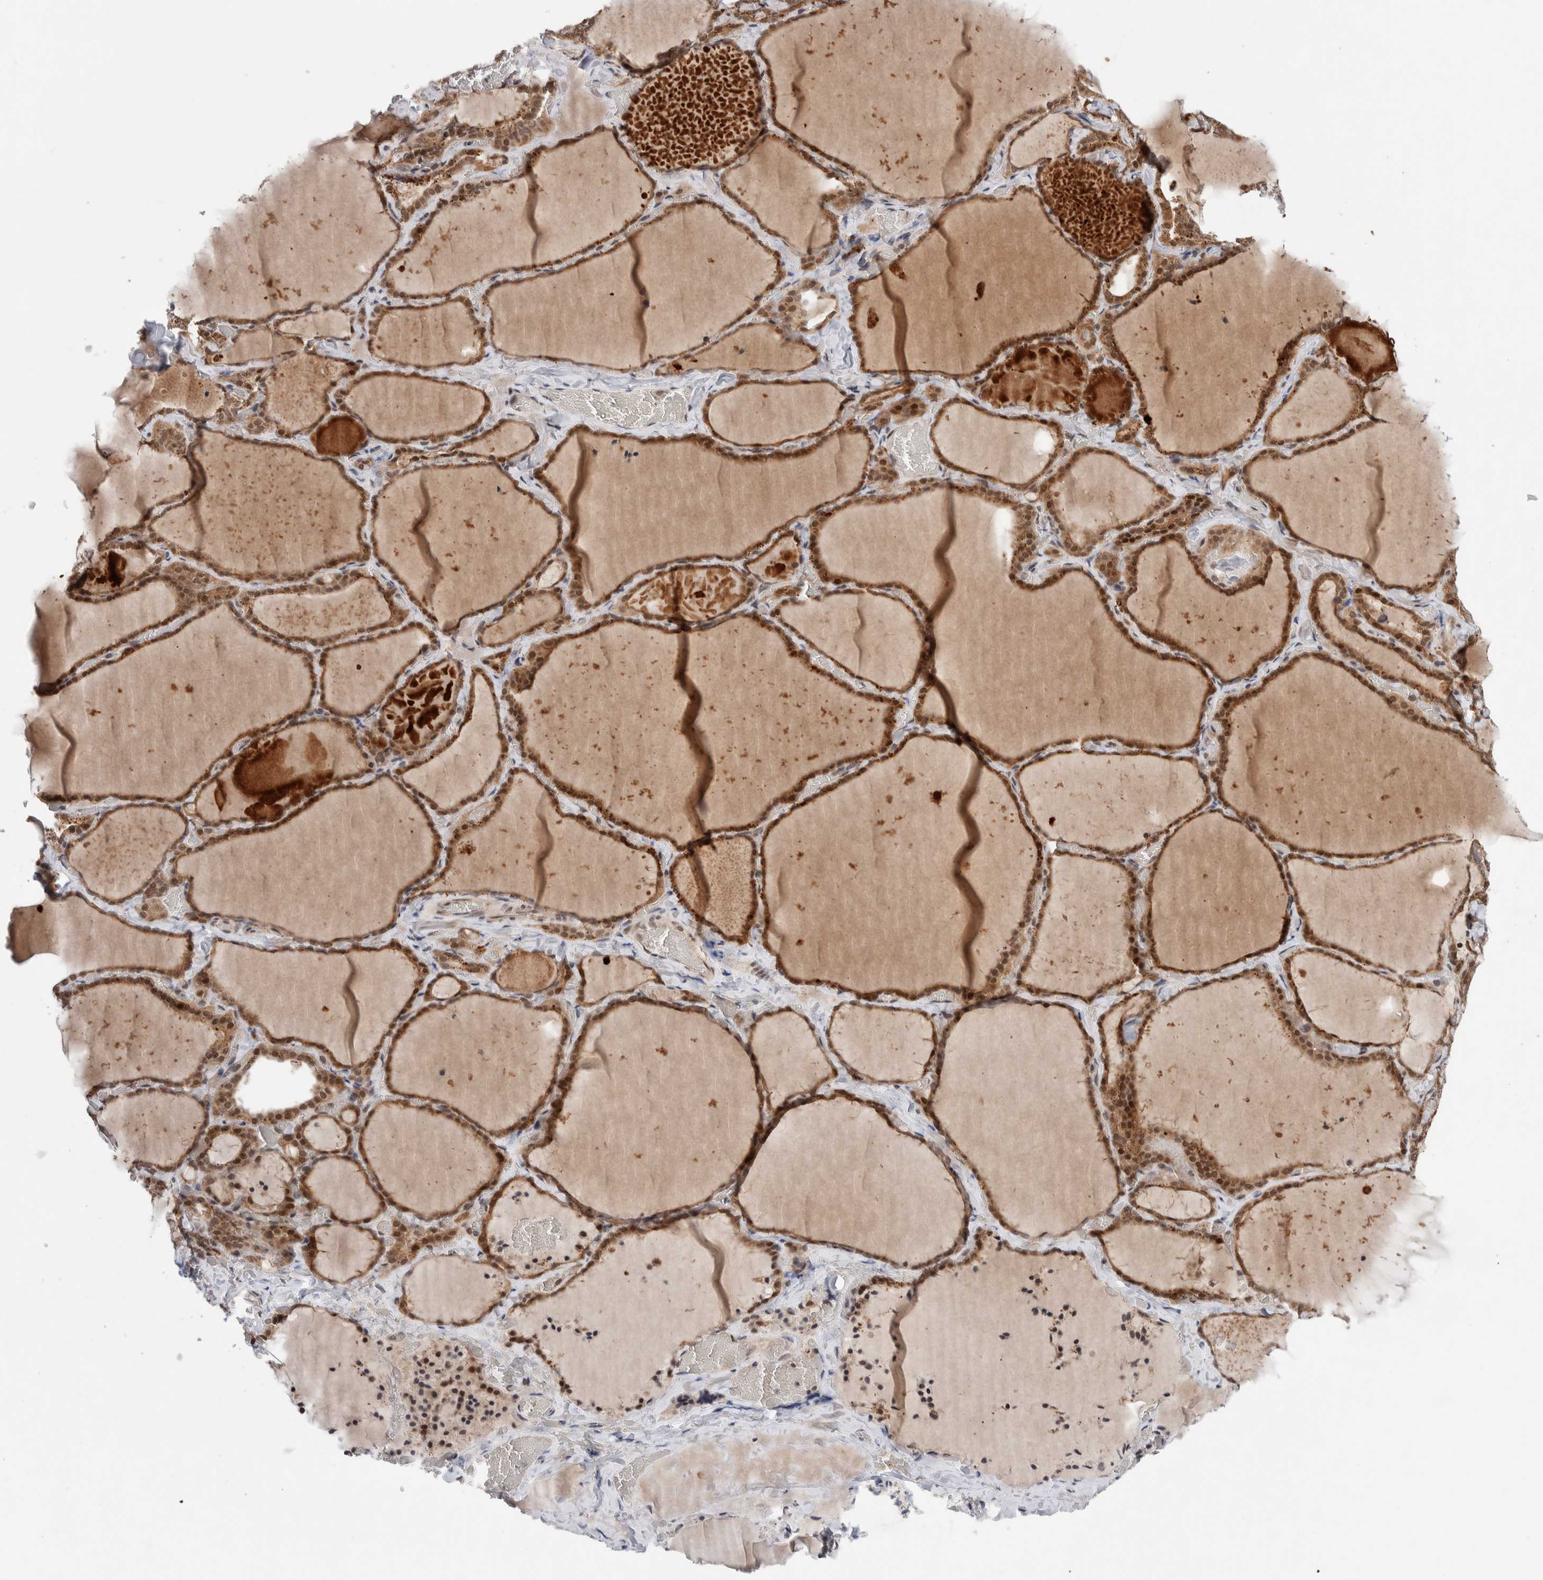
{"staining": {"intensity": "moderate", "quantity": ">75%", "location": "cytoplasmic/membranous,nuclear"}, "tissue": "thyroid gland", "cell_type": "Glandular cells", "image_type": "normal", "snomed": [{"axis": "morphology", "description": "Normal tissue, NOS"}, {"axis": "topography", "description": "Thyroid gland"}], "caption": "Protein staining displays moderate cytoplasmic/membranous,nuclear expression in about >75% of glandular cells in benign thyroid gland. Nuclei are stained in blue.", "gene": "KCNK1", "patient": {"sex": "female", "age": 22}}